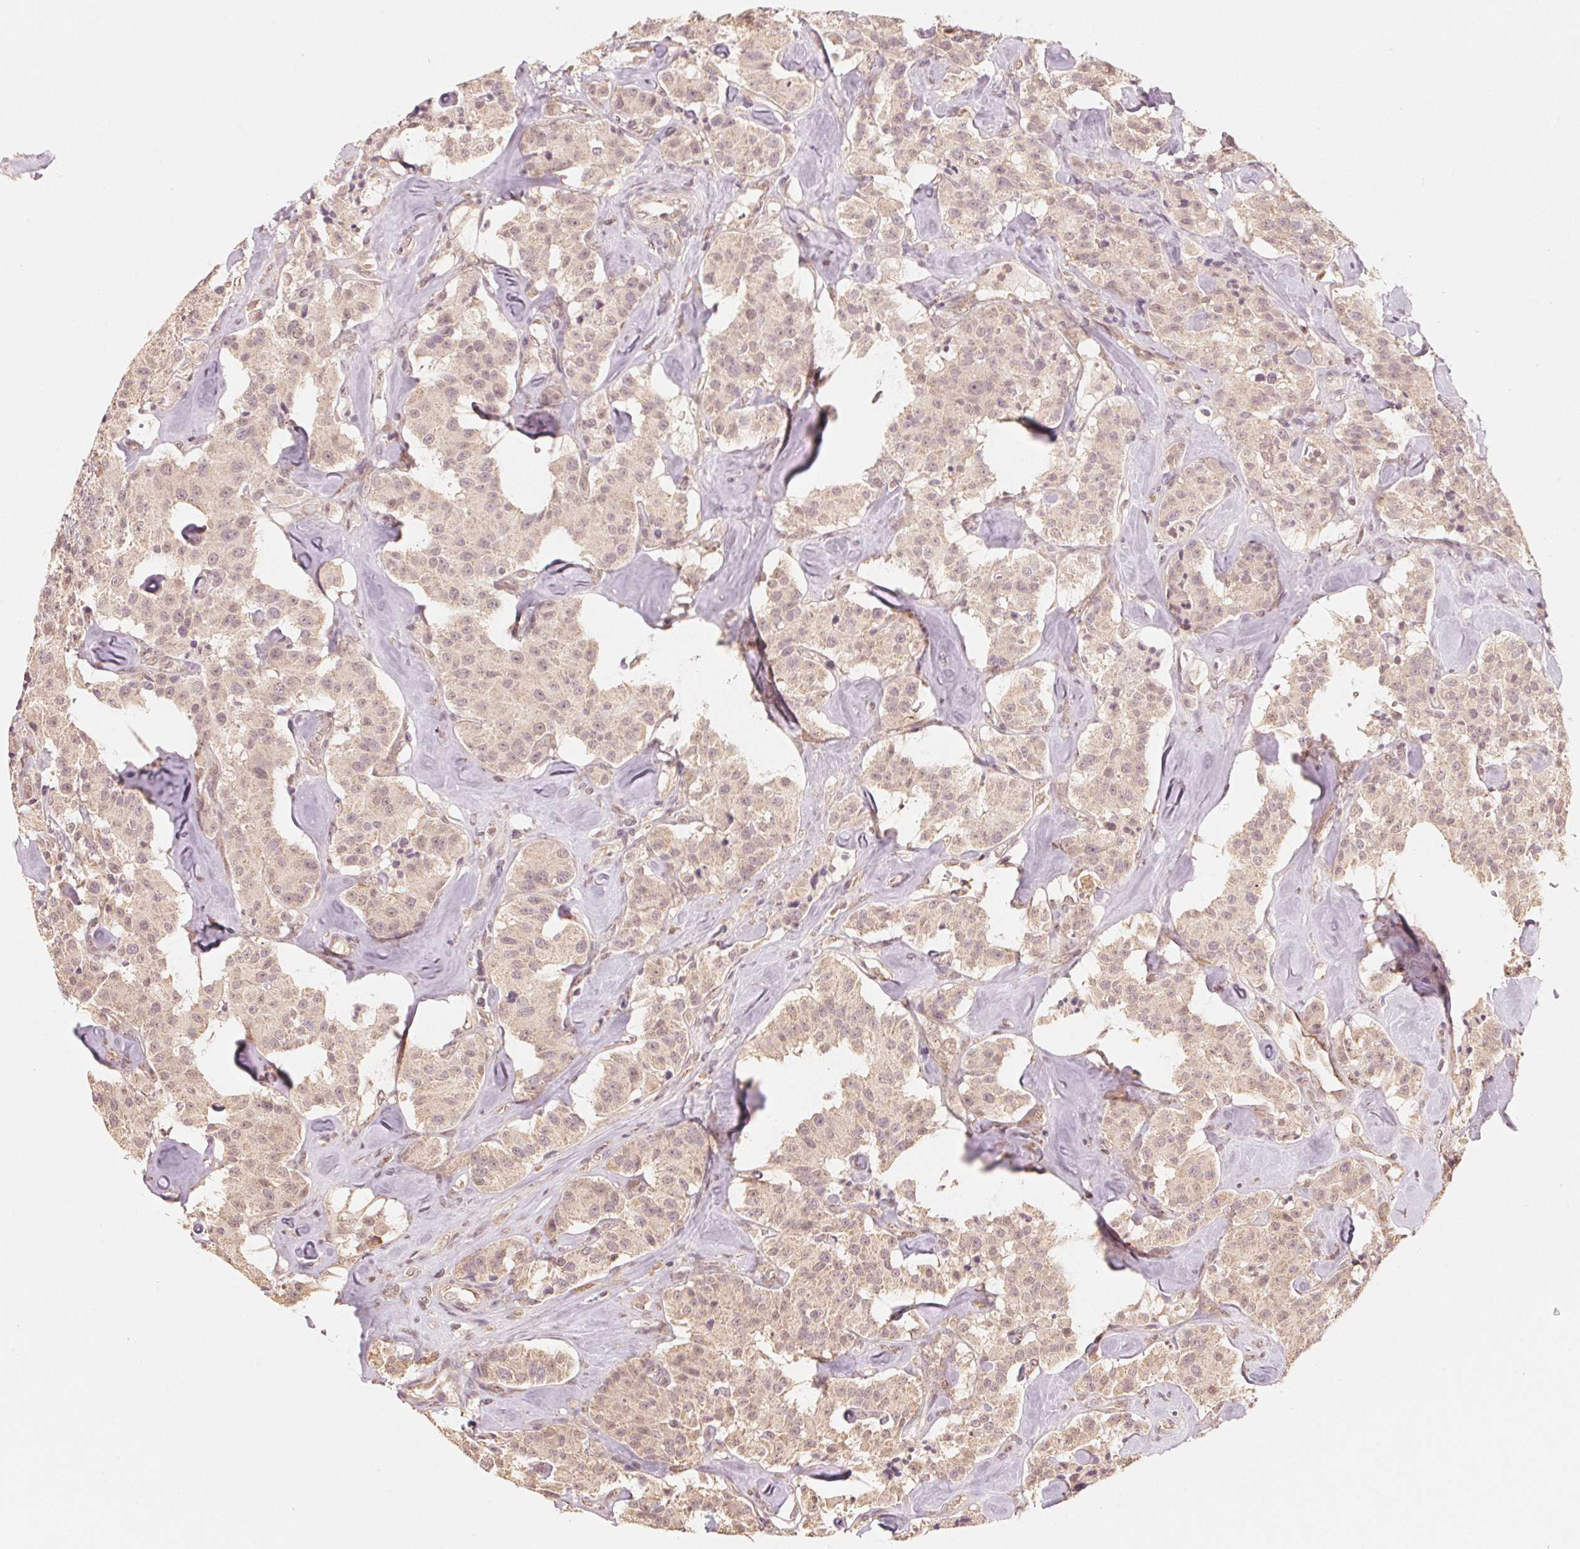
{"staining": {"intensity": "weak", "quantity": ">75%", "location": "cytoplasmic/membranous"}, "tissue": "carcinoid", "cell_type": "Tumor cells", "image_type": "cancer", "snomed": [{"axis": "morphology", "description": "Carcinoid, malignant, NOS"}, {"axis": "topography", "description": "Pancreas"}], "caption": "The photomicrograph shows a brown stain indicating the presence of a protein in the cytoplasmic/membranous of tumor cells in carcinoid.", "gene": "C2orf73", "patient": {"sex": "male", "age": 41}}